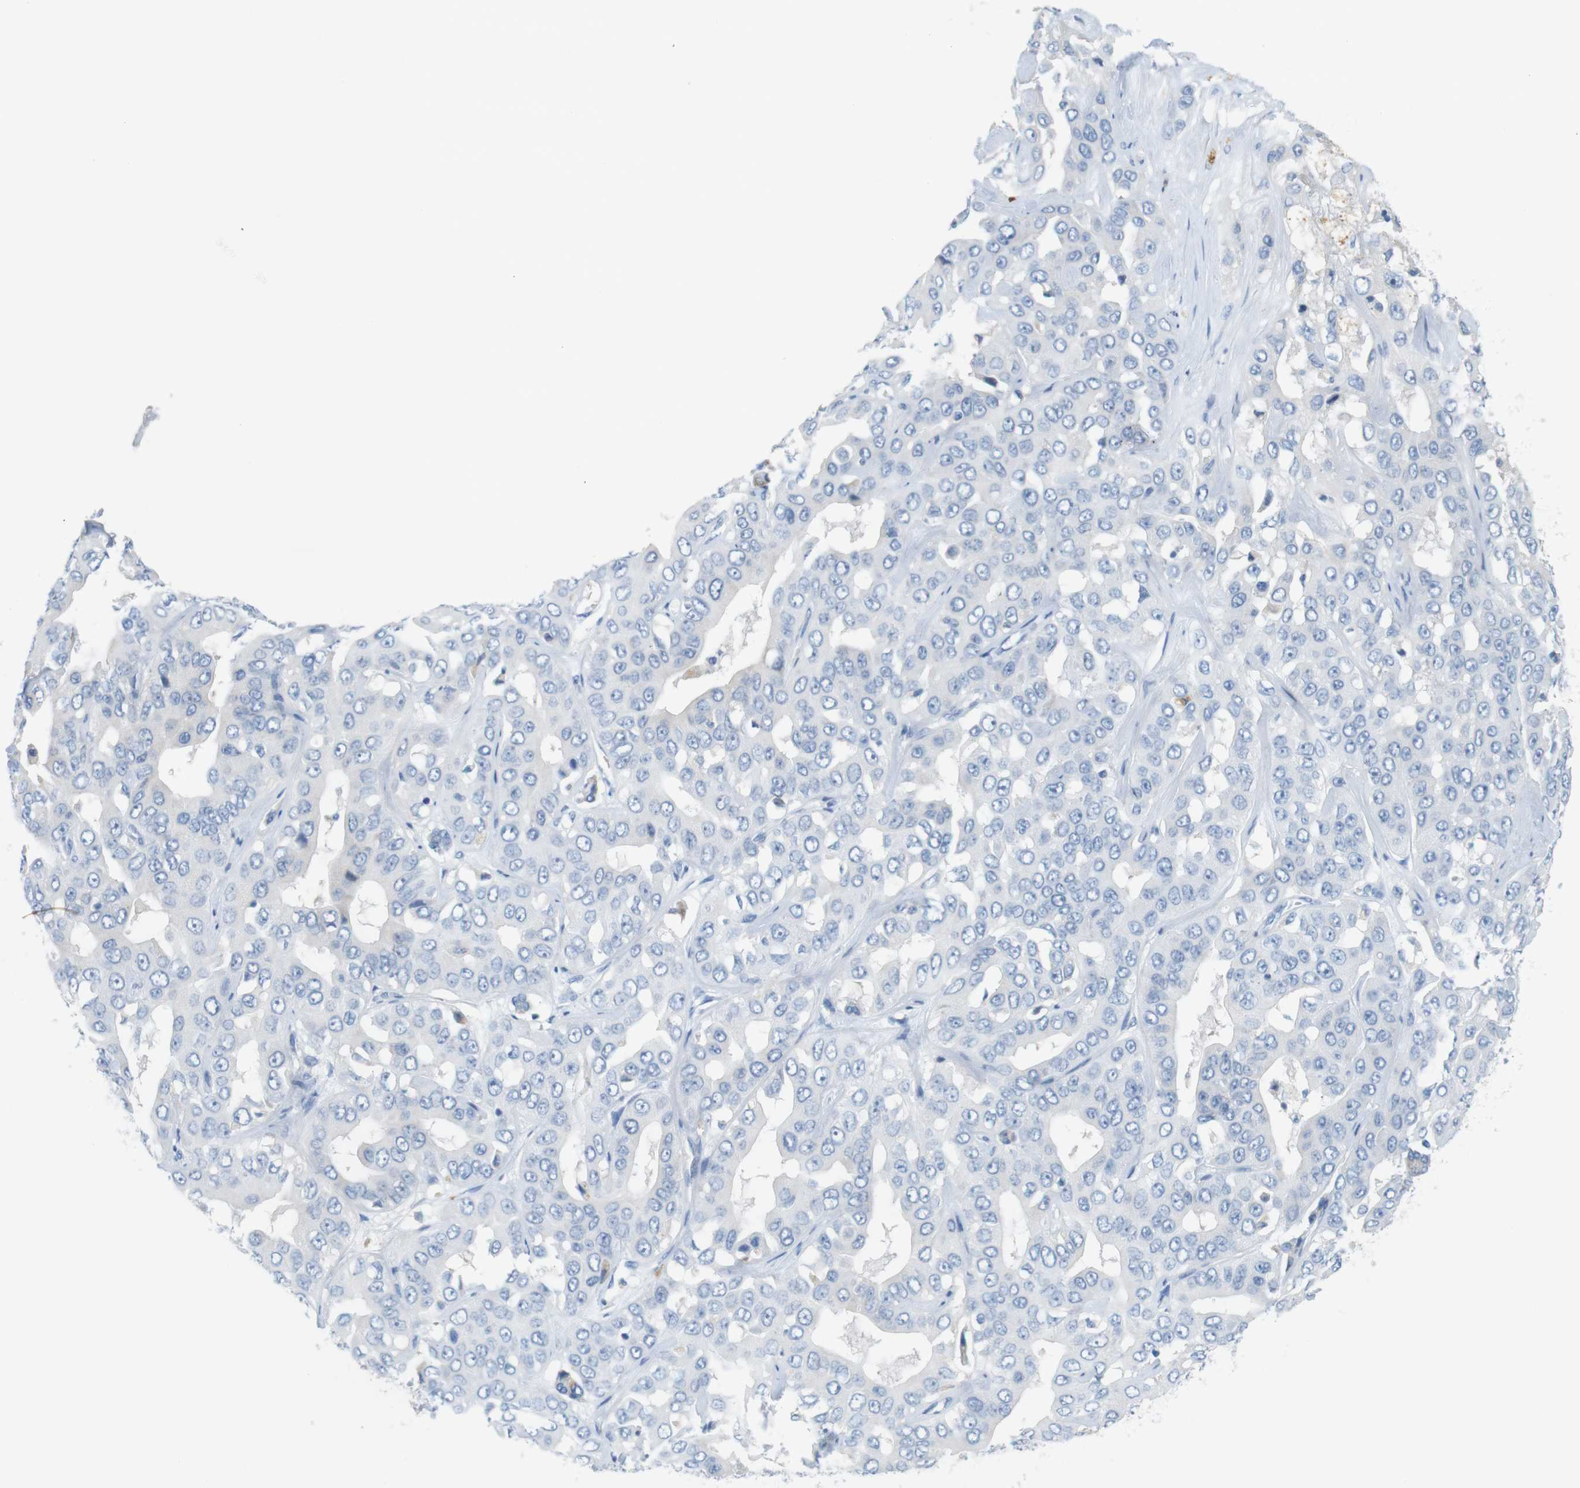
{"staining": {"intensity": "negative", "quantity": "none", "location": "none"}, "tissue": "liver cancer", "cell_type": "Tumor cells", "image_type": "cancer", "snomed": [{"axis": "morphology", "description": "Cholangiocarcinoma"}, {"axis": "topography", "description": "Liver"}], "caption": "Liver cancer was stained to show a protein in brown. There is no significant staining in tumor cells.", "gene": "LRRK2", "patient": {"sex": "female", "age": 52}}